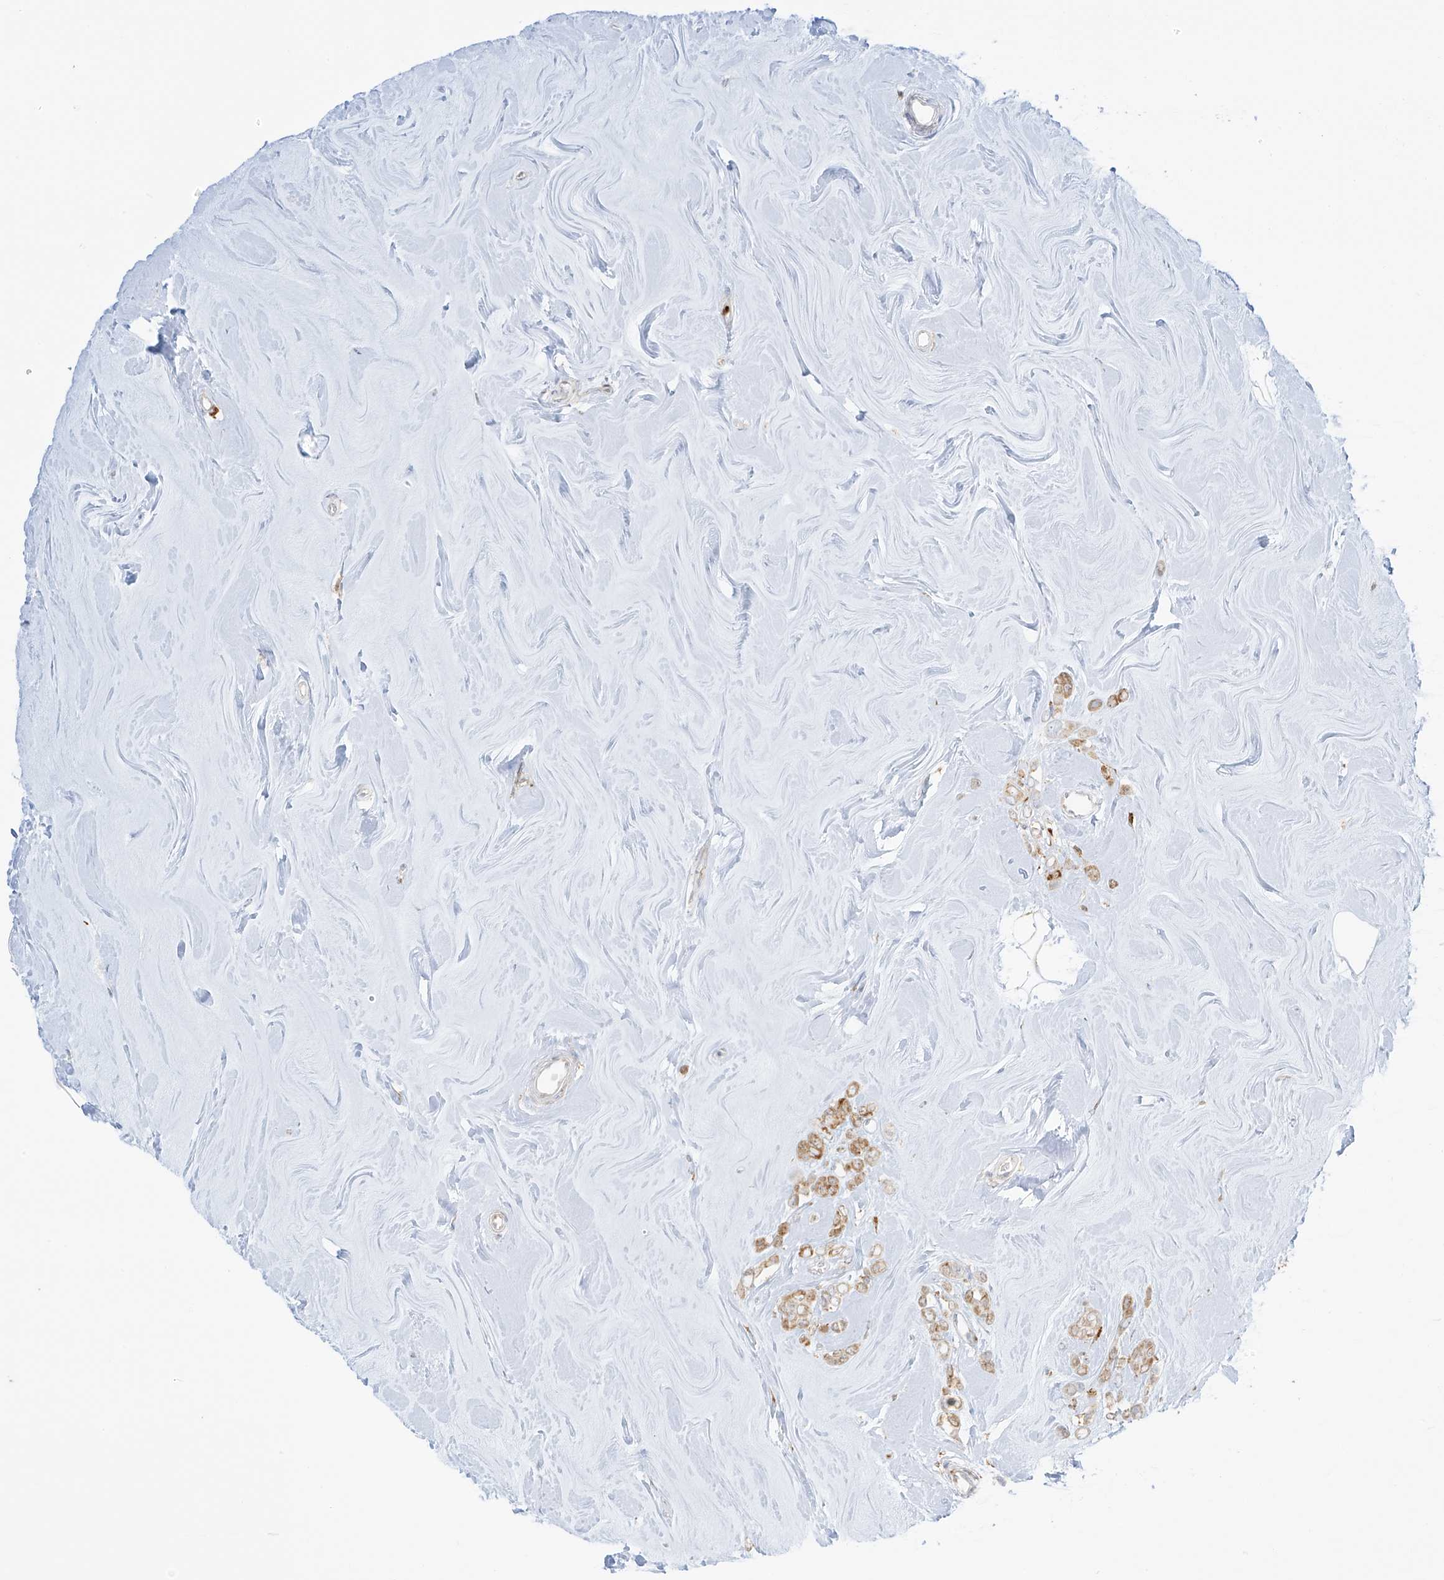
{"staining": {"intensity": "moderate", "quantity": "25%-75%", "location": "cytoplasmic/membranous"}, "tissue": "breast cancer", "cell_type": "Tumor cells", "image_type": "cancer", "snomed": [{"axis": "morphology", "description": "Lobular carcinoma"}, {"axis": "topography", "description": "Breast"}], "caption": "A histopathology image showing moderate cytoplasmic/membranous expression in approximately 25%-75% of tumor cells in lobular carcinoma (breast), as visualized by brown immunohistochemical staining.", "gene": "LRRC59", "patient": {"sex": "female", "age": 47}}